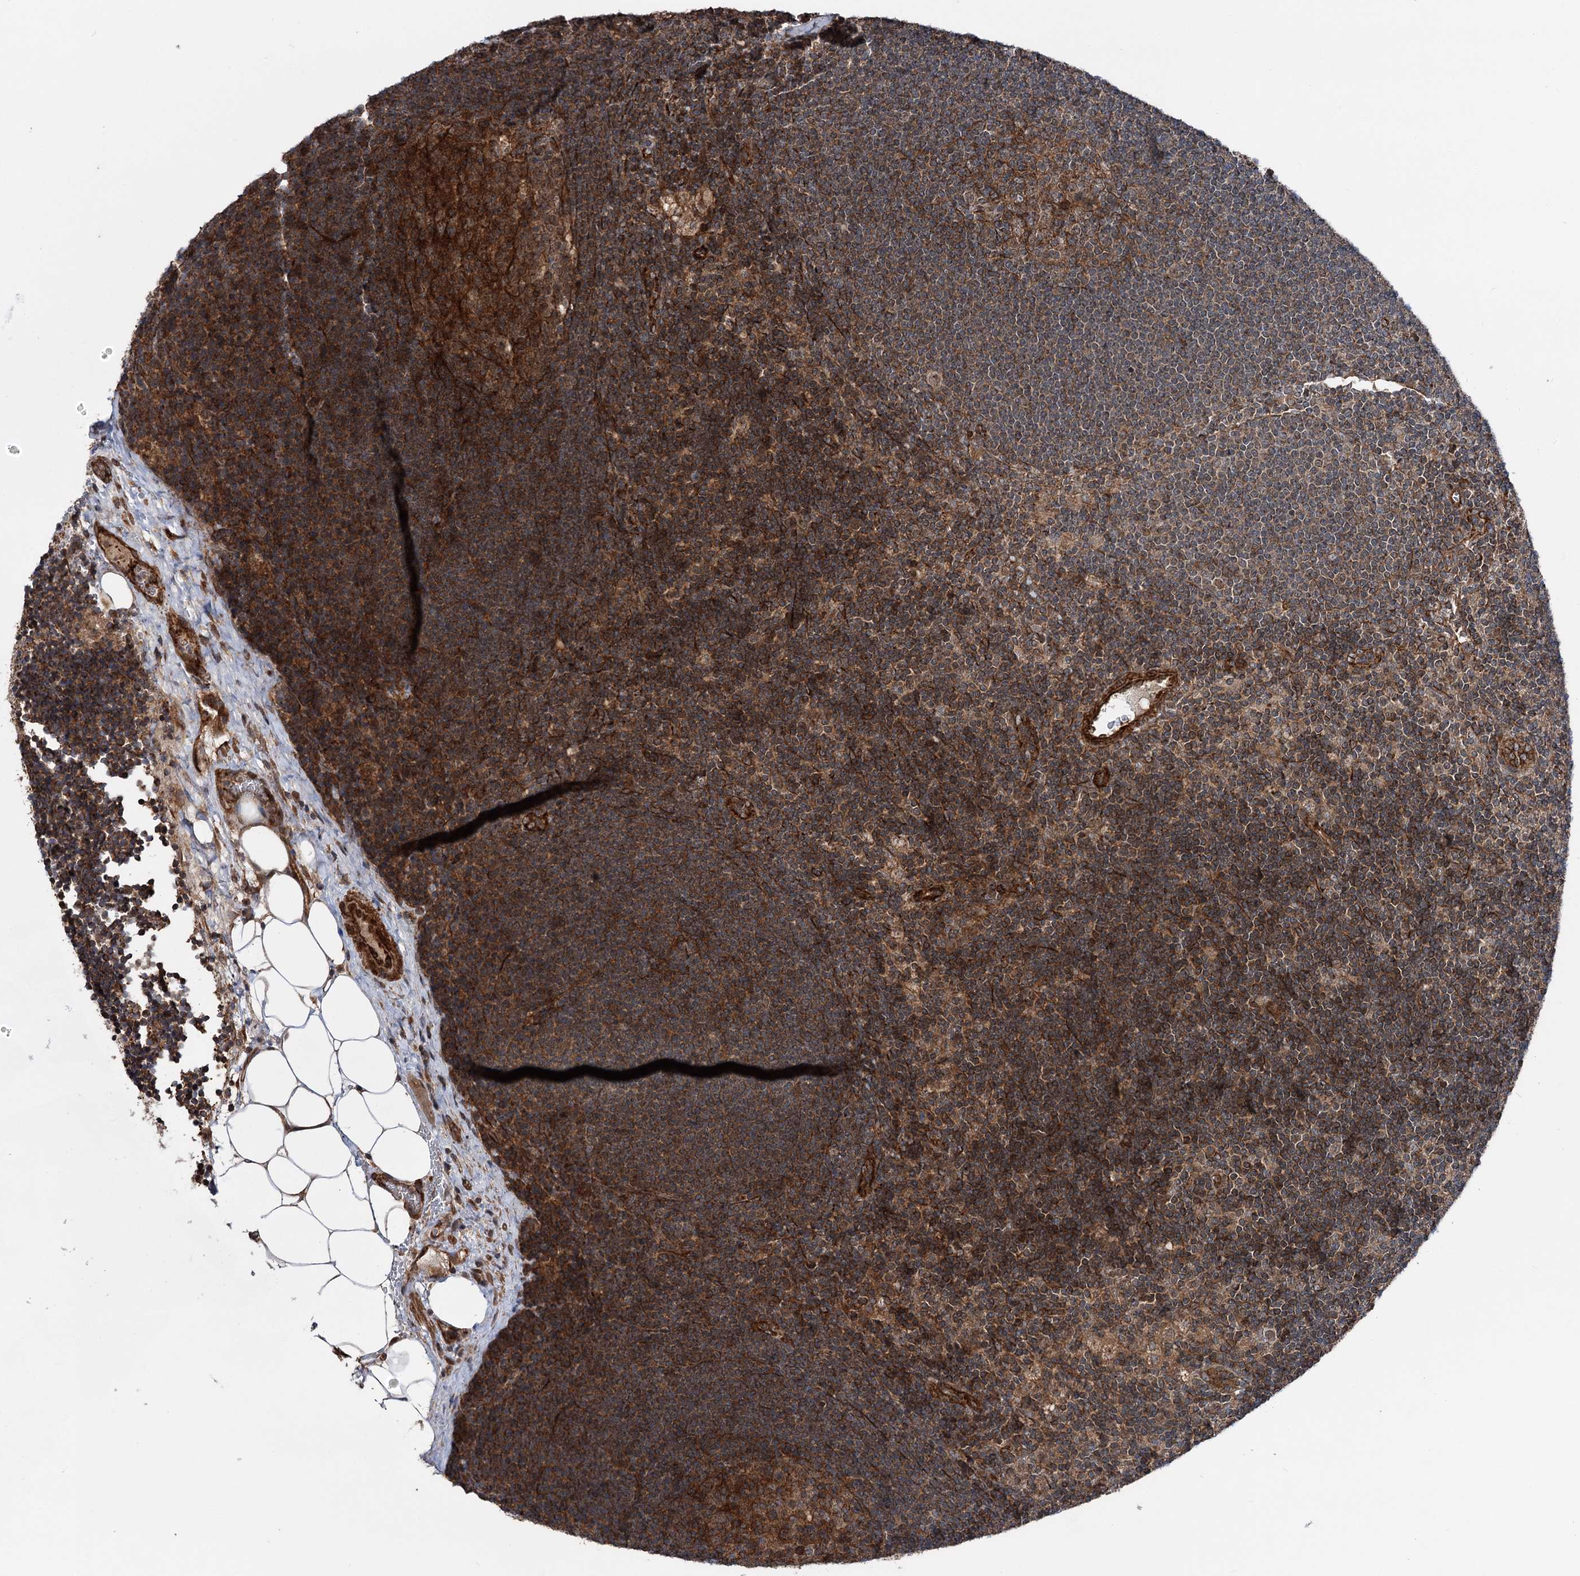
{"staining": {"intensity": "strong", "quantity": ">75%", "location": "cytoplasmic/membranous"}, "tissue": "lymph node", "cell_type": "Germinal center cells", "image_type": "normal", "snomed": [{"axis": "morphology", "description": "Normal tissue, NOS"}, {"axis": "topography", "description": "Lymph node"}], "caption": "This is a micrograph of immunohistochemistry (IHC) staining of benign lymph node, which shows strong staining in the cytoplasmic/membranous of germinal center cells.", "gene": "ITFG2", "patient": {"sex": "male", "age": 24}}